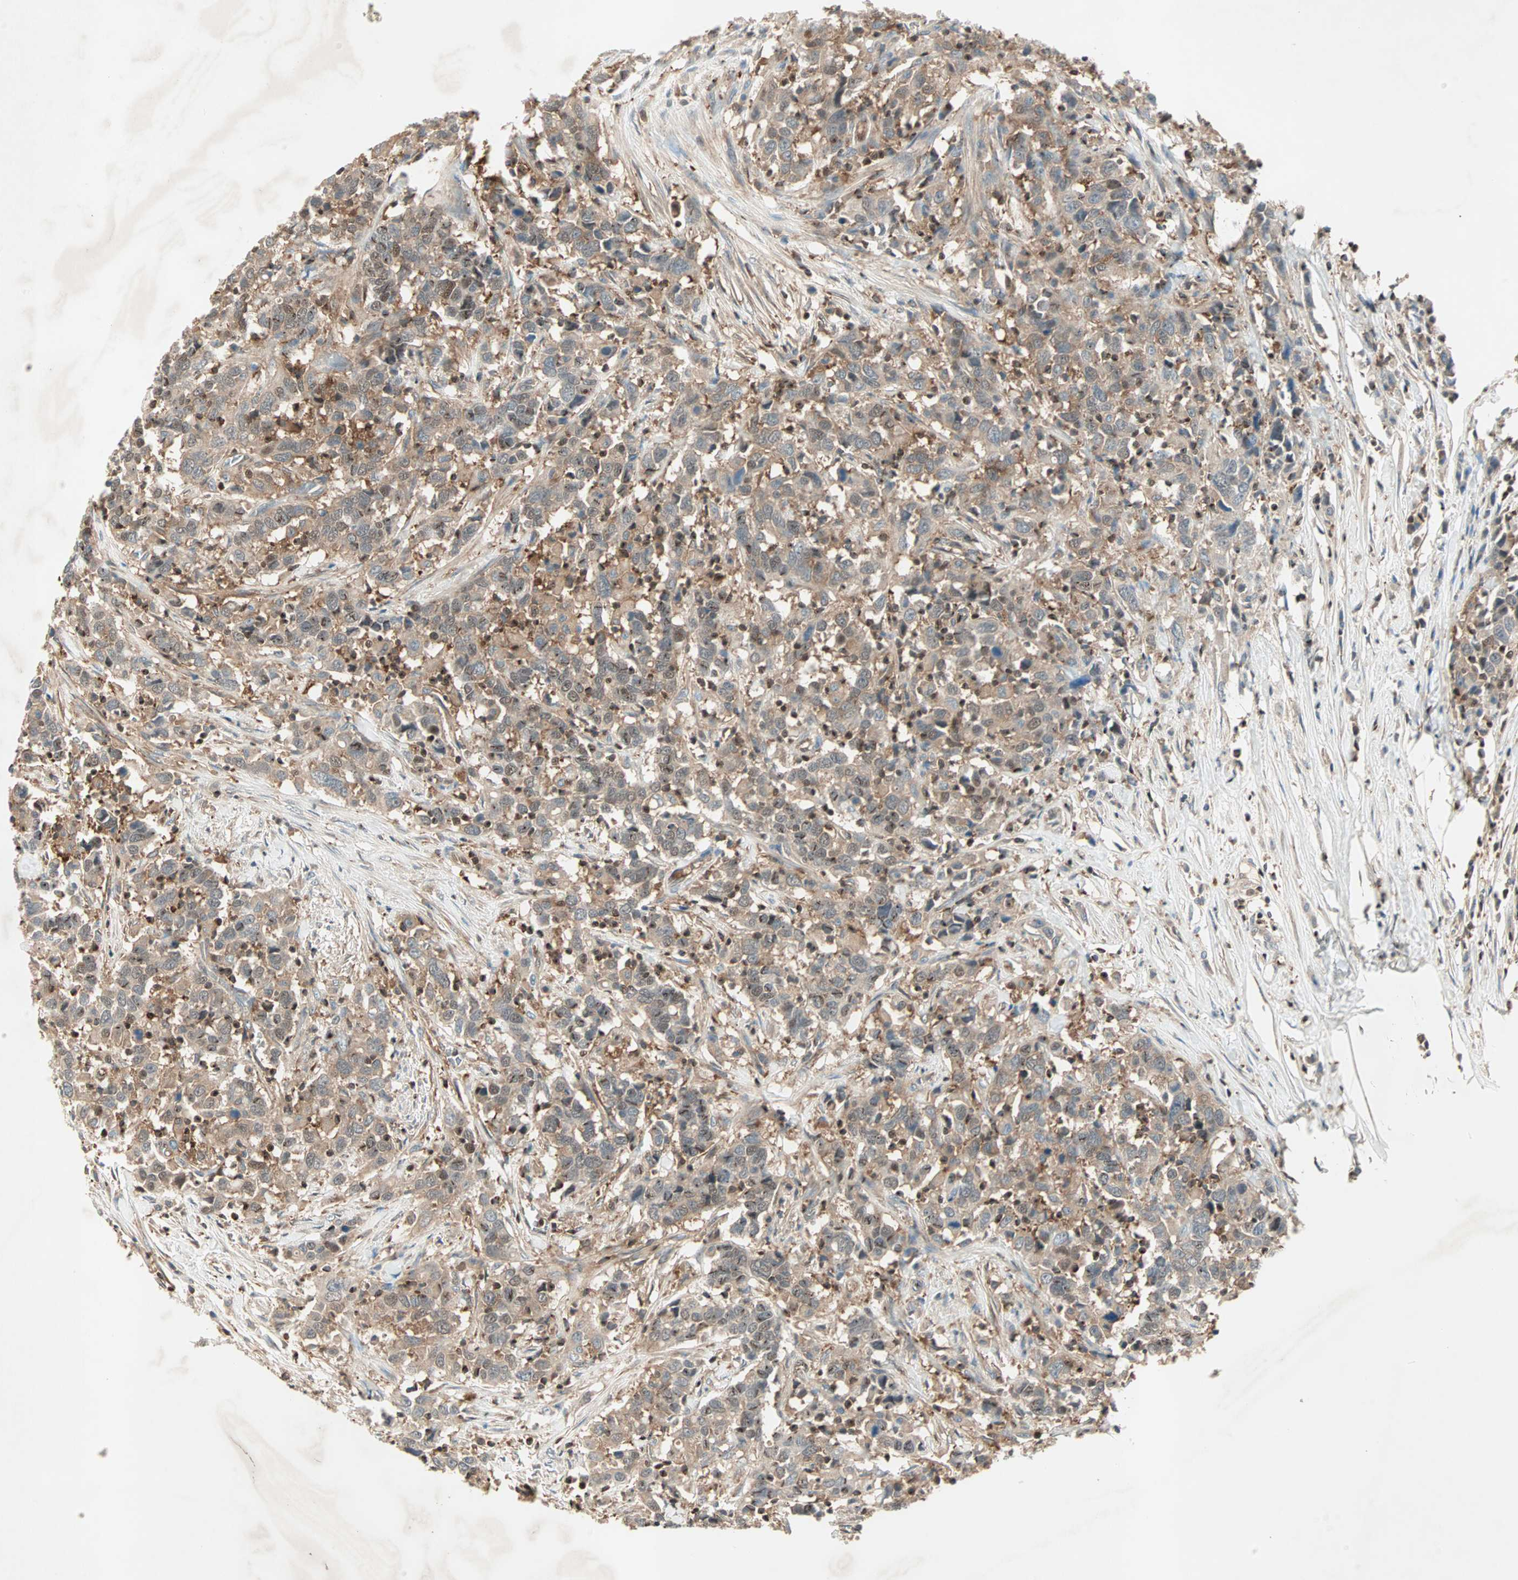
{"staining": {"intensity": "moderate", "quantity": ">75%", "location": "cytoplasmic/membranous,nuclear"}, "tissue": "urothelial cancer", "cell_type": "Tumor cells", "image_type": "cancer", "snomed": [{"axis": "morphology", "description": "Urothelial carcinoma, High grade"}, {"axis": "topography", "description": "Urinary bladder"}], "caption": "Immunohistochemical staining of human urothelial cancer displays medium levels of moderate cytoplasmic/membranous and nuclear expression in approximately >75% of tumor cells. (Stains: DAB (3,3'-diaminobenzidine) in brown, nuclei in blue, Microscopy: brightfield microscopy at high magnification).", "gene": "TEC", "patient": {"sex": "male", "age": 61}}